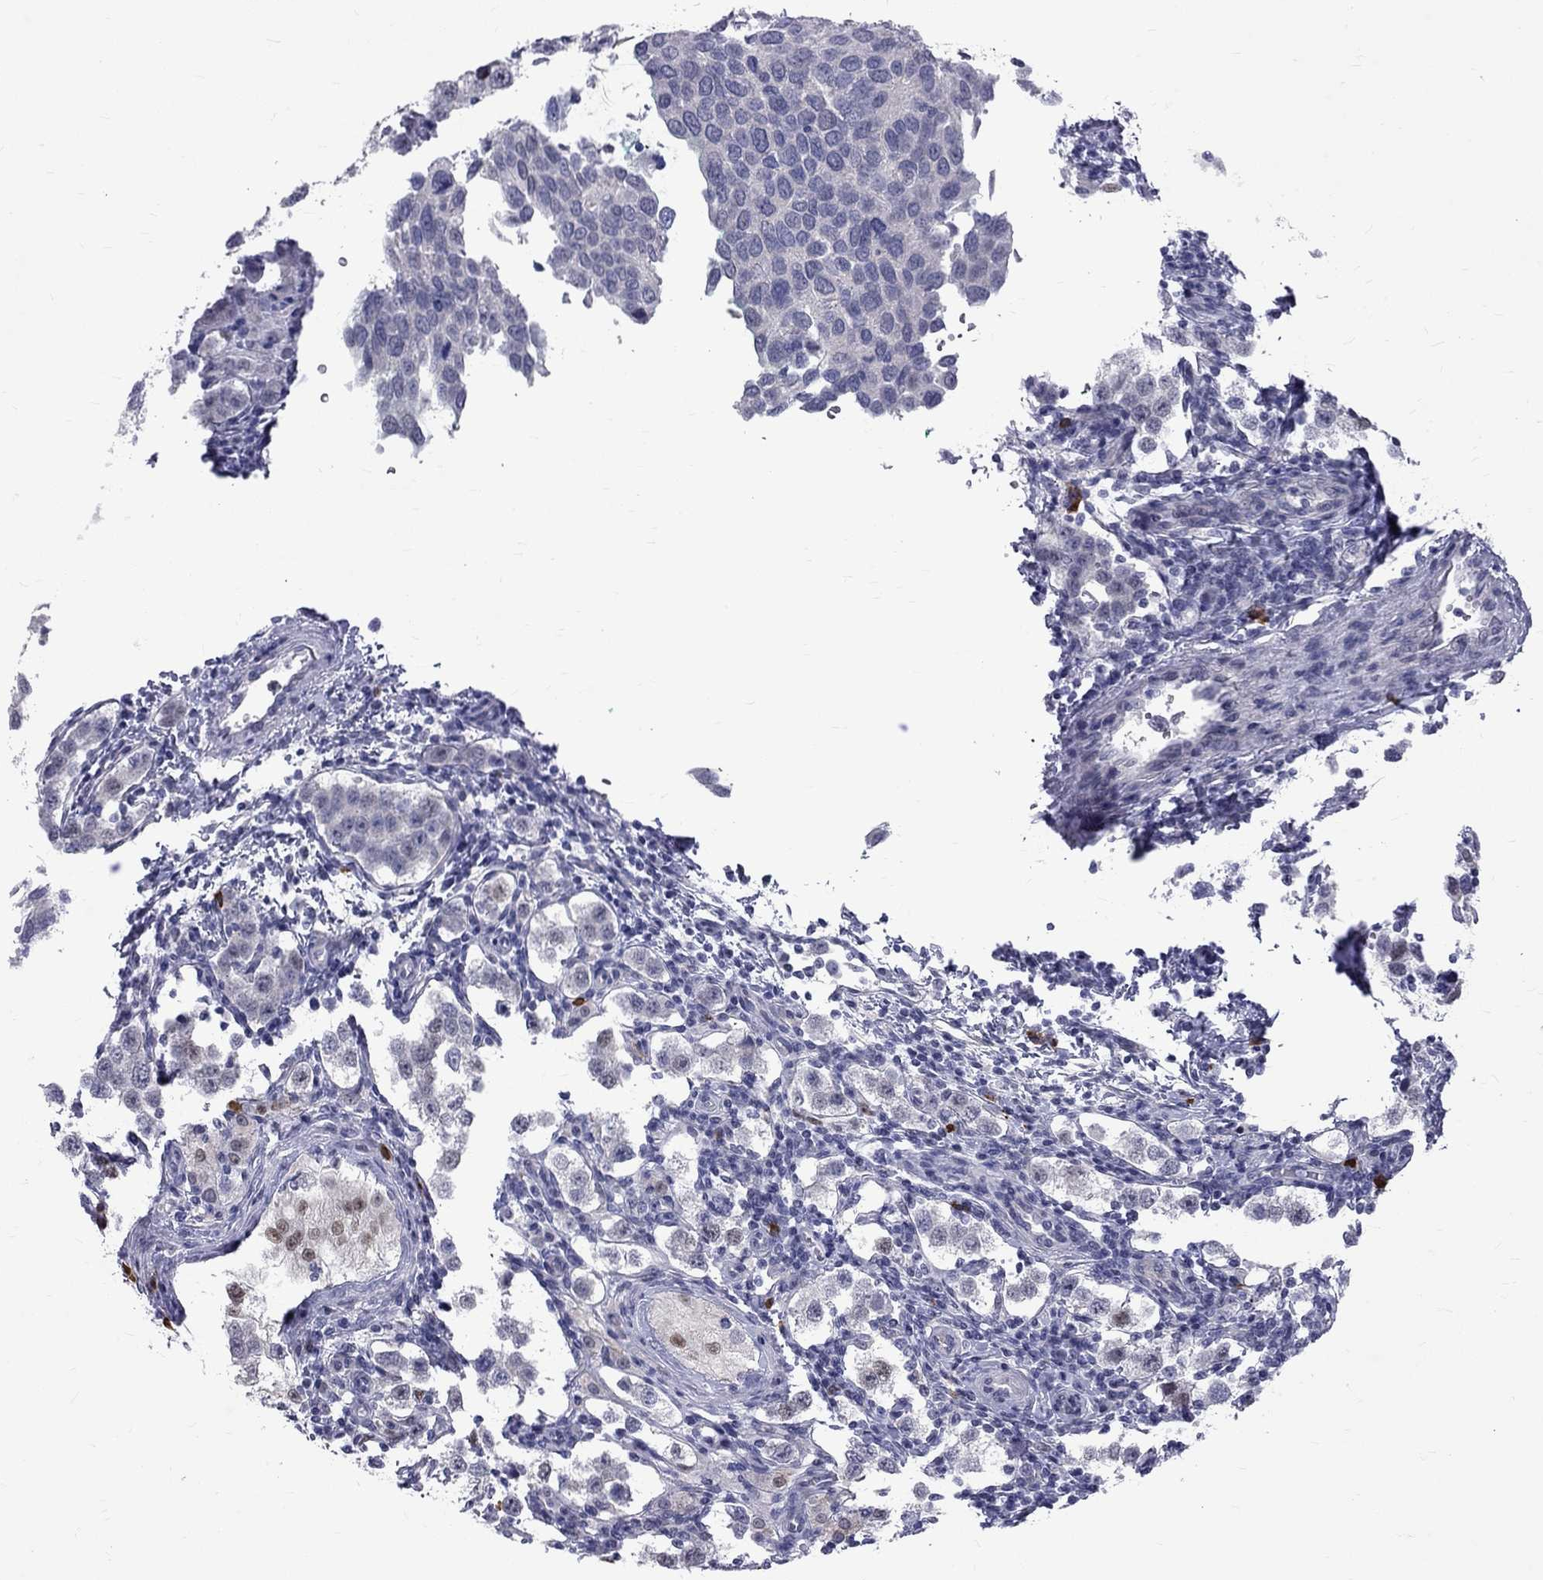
{"staining": {"intensity": "negative", "quantity": "none", "location": "none"}, "tissue": "testis cancer", "cell_type": "Tumor cells", "image_type": "cancer", "snomed": [{"axis": "morphology", "description": "Seminoma, NOS"}, {"axis": "topography", "description": "Testis"}], "caption": "DAB immunohistochemical staining of seminoma (testis) exhibits no significant staining in tumor cells.", "gene": "RTL9", "patient": {"sex": "male", "age": 37}}